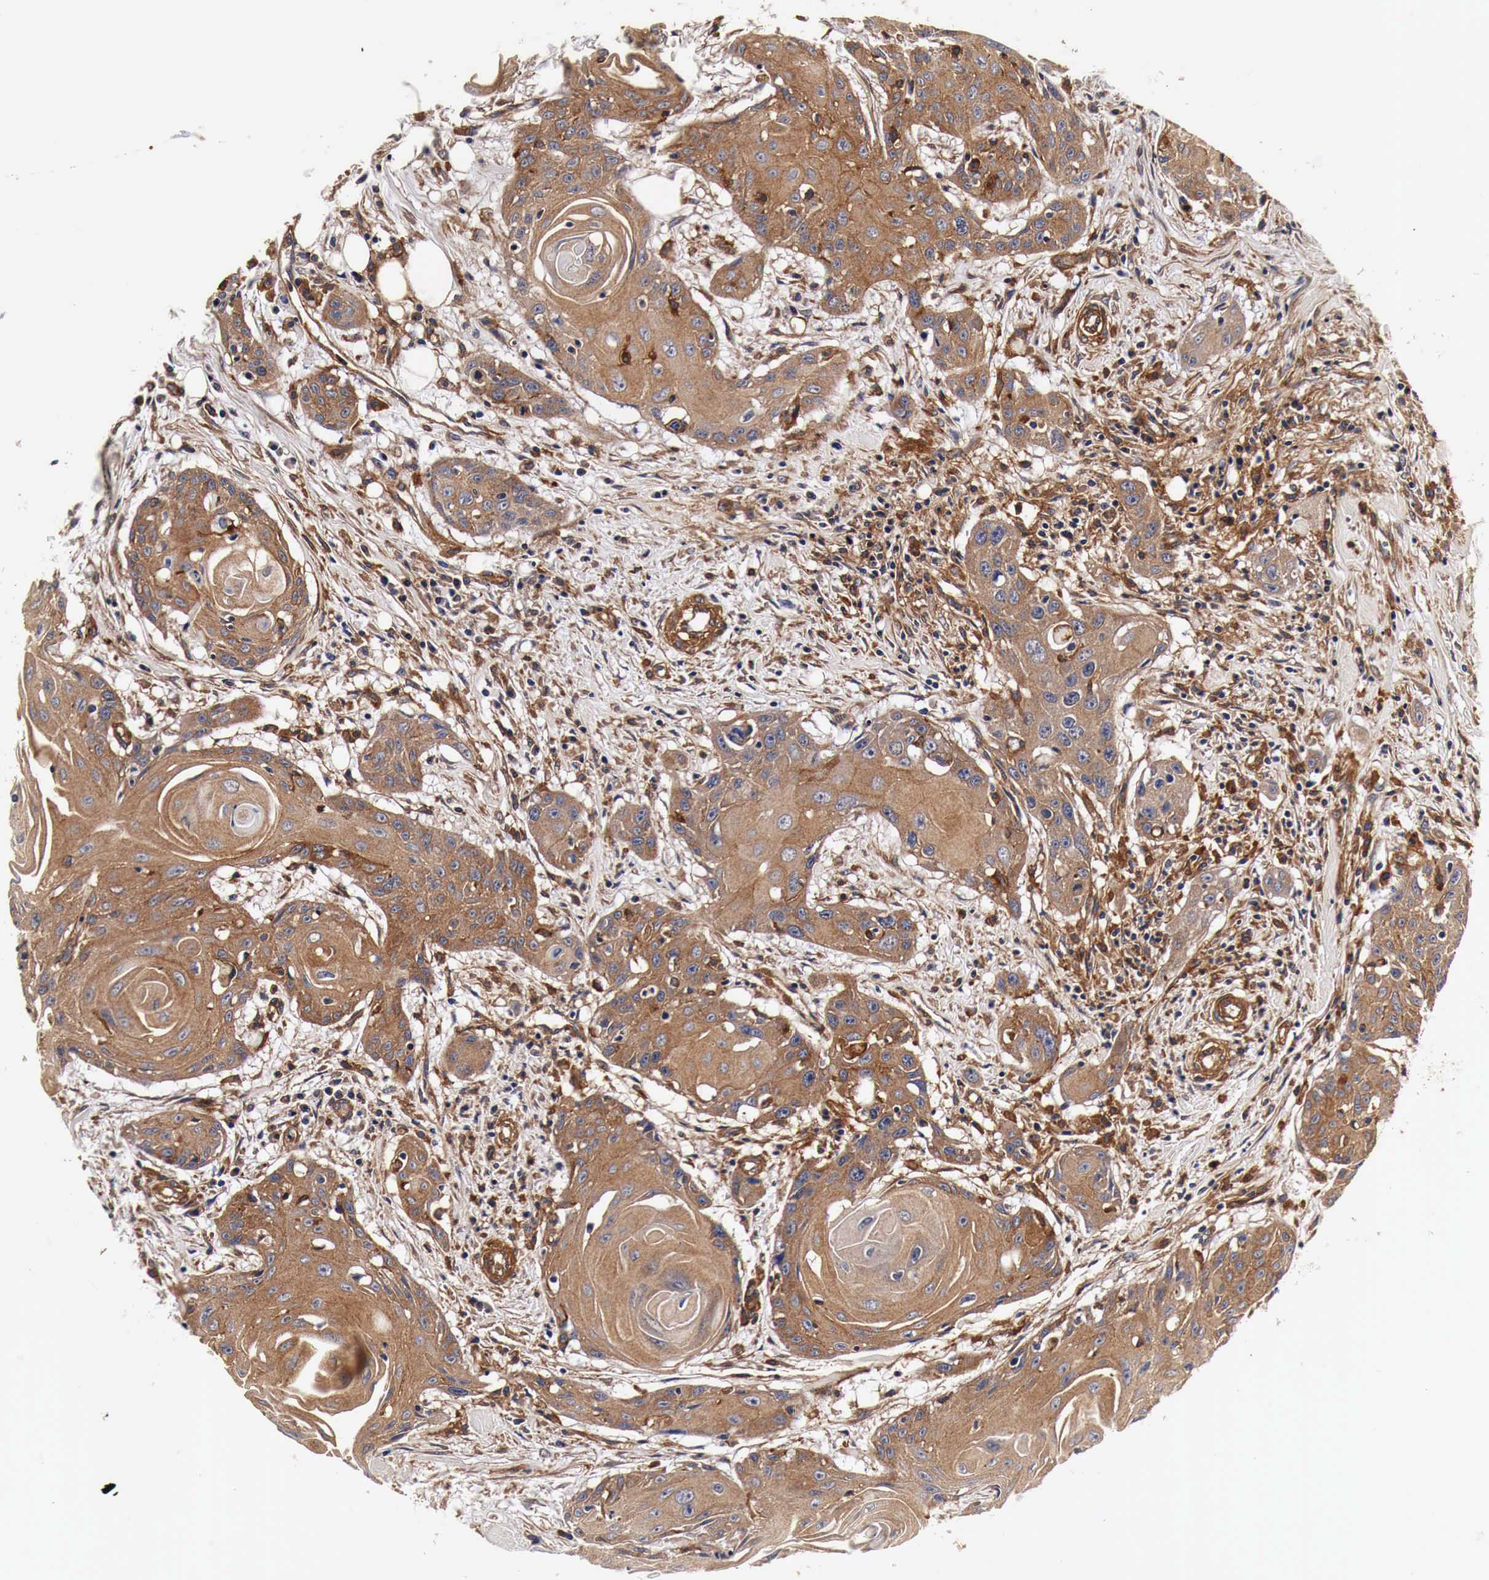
{"staining": {"intensity": "moderate", "quantity": ">75%", "location": "cytoplasmic/membranous"}, "tissue": "head and neck cancer", "cell_type": "Tumor cells", "image_type": "cancer", "snomed": [{"axis": "morphology", "description": "Squamous cell carcinoma, NOS"}, {"axis": "morphology", "description": "Squamous cell carcinoma, metastatic, NOS"}, {"axis": "topography", "description": "Lymph node"}, {"axis": "topography", "description": "Salivary gland"}, {"axis": "topography", "description": "Head-Neck"}], "caption": "Immunohistochemistry photomicrograph of metastatic squamous cell carcinoma (head and neck) stained for a protein (brown), which shows medium levels of moderate cytoplasmic/membranous expression in about >75% of tumor cells.", "gene": "RP2", "patient": {"sex": "female", "age": 74}}